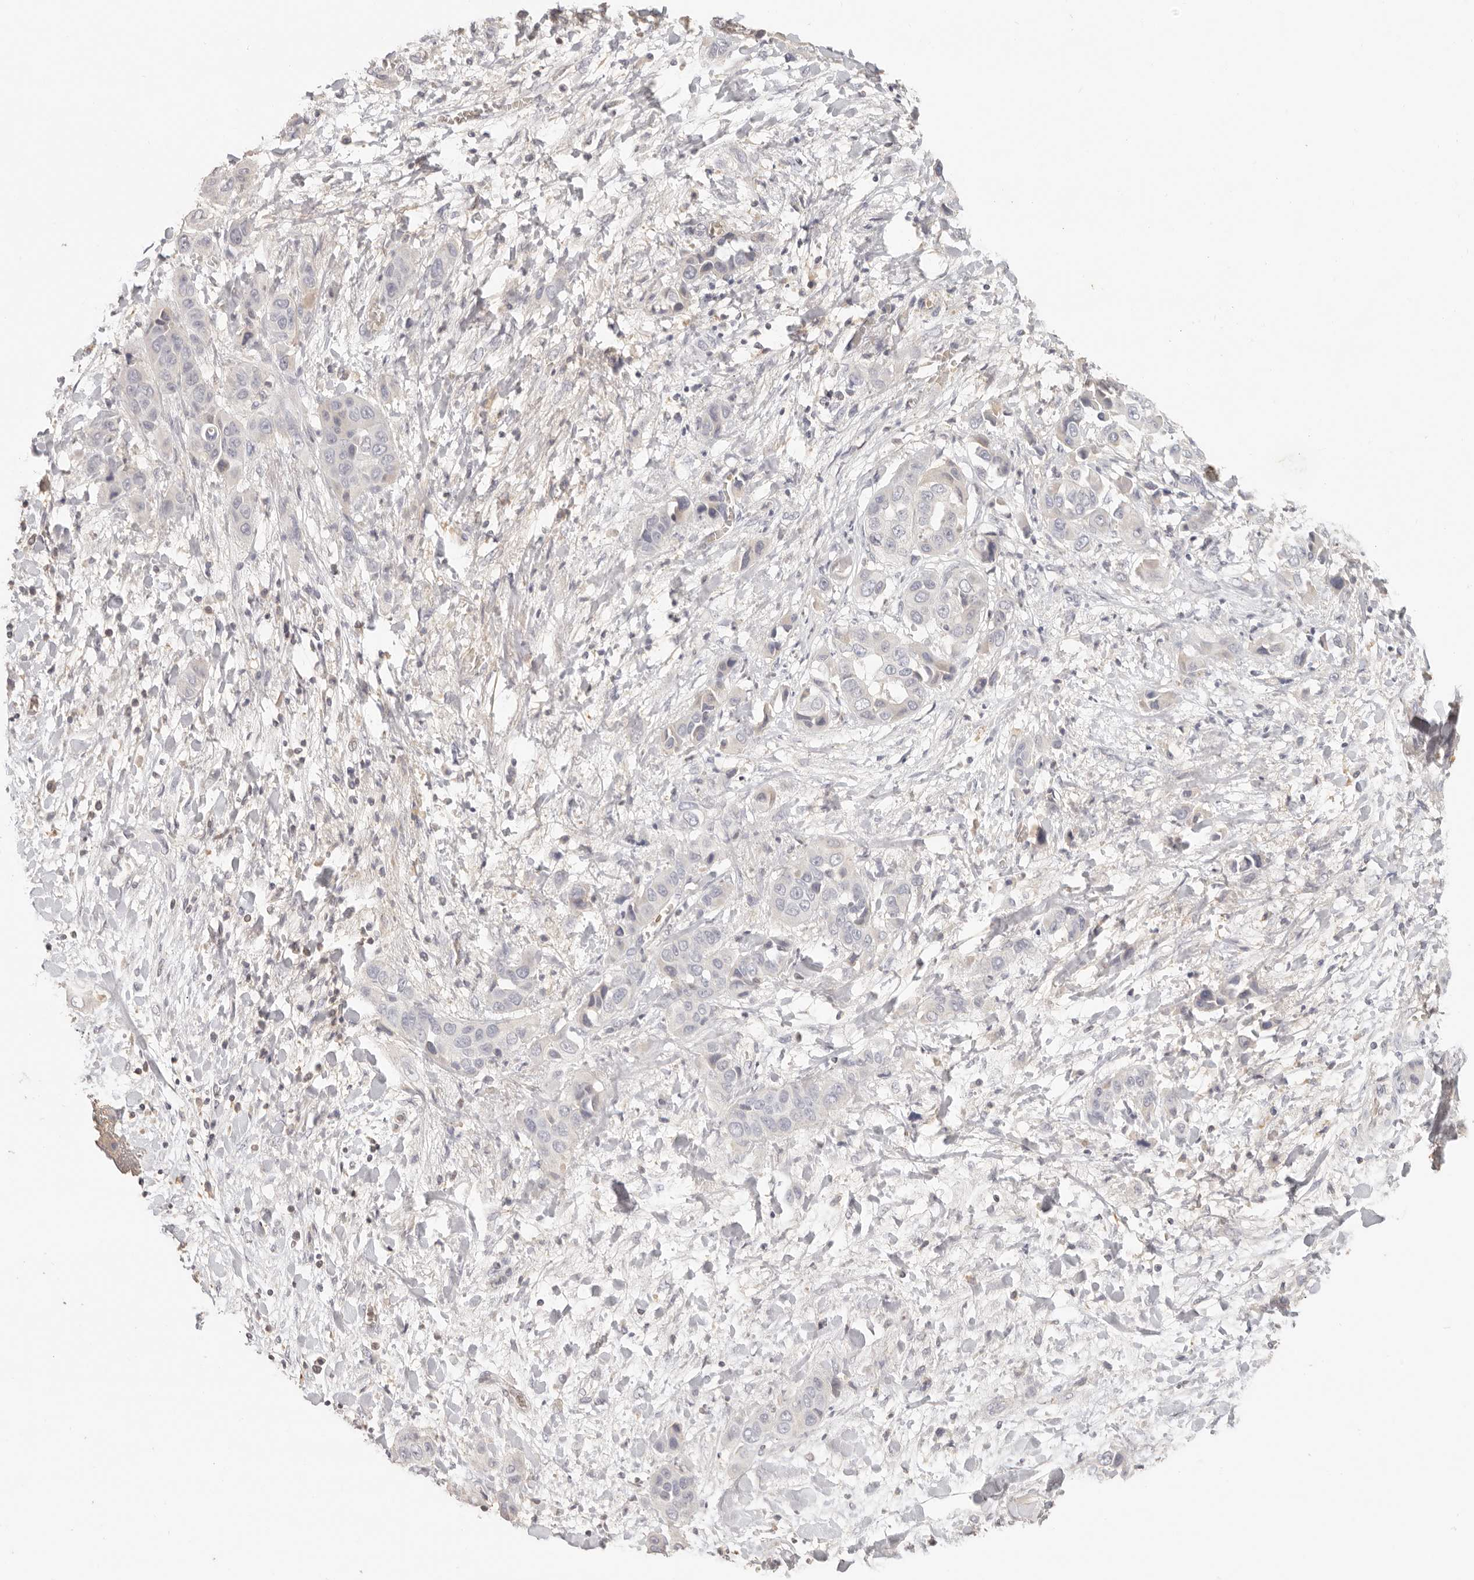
{"staining": {"intensity": "negative", "quantity": "none", "location": "none"}, "tissue": "liver cancer", "cell_type": "Tumor cells", "image_type": "cancer", "snomed": [{"axis": "morphology", "description": "Cholangiocarcinoma"}, {"axis": "topography", "description": "Liver"}], "caption": "Liver cancer stained for a protein using immunohistochemistry (IHC) demonstrates no expression tumor cells.", "gene": "CSK", "patient": {"sex": "female", "age": 52}}